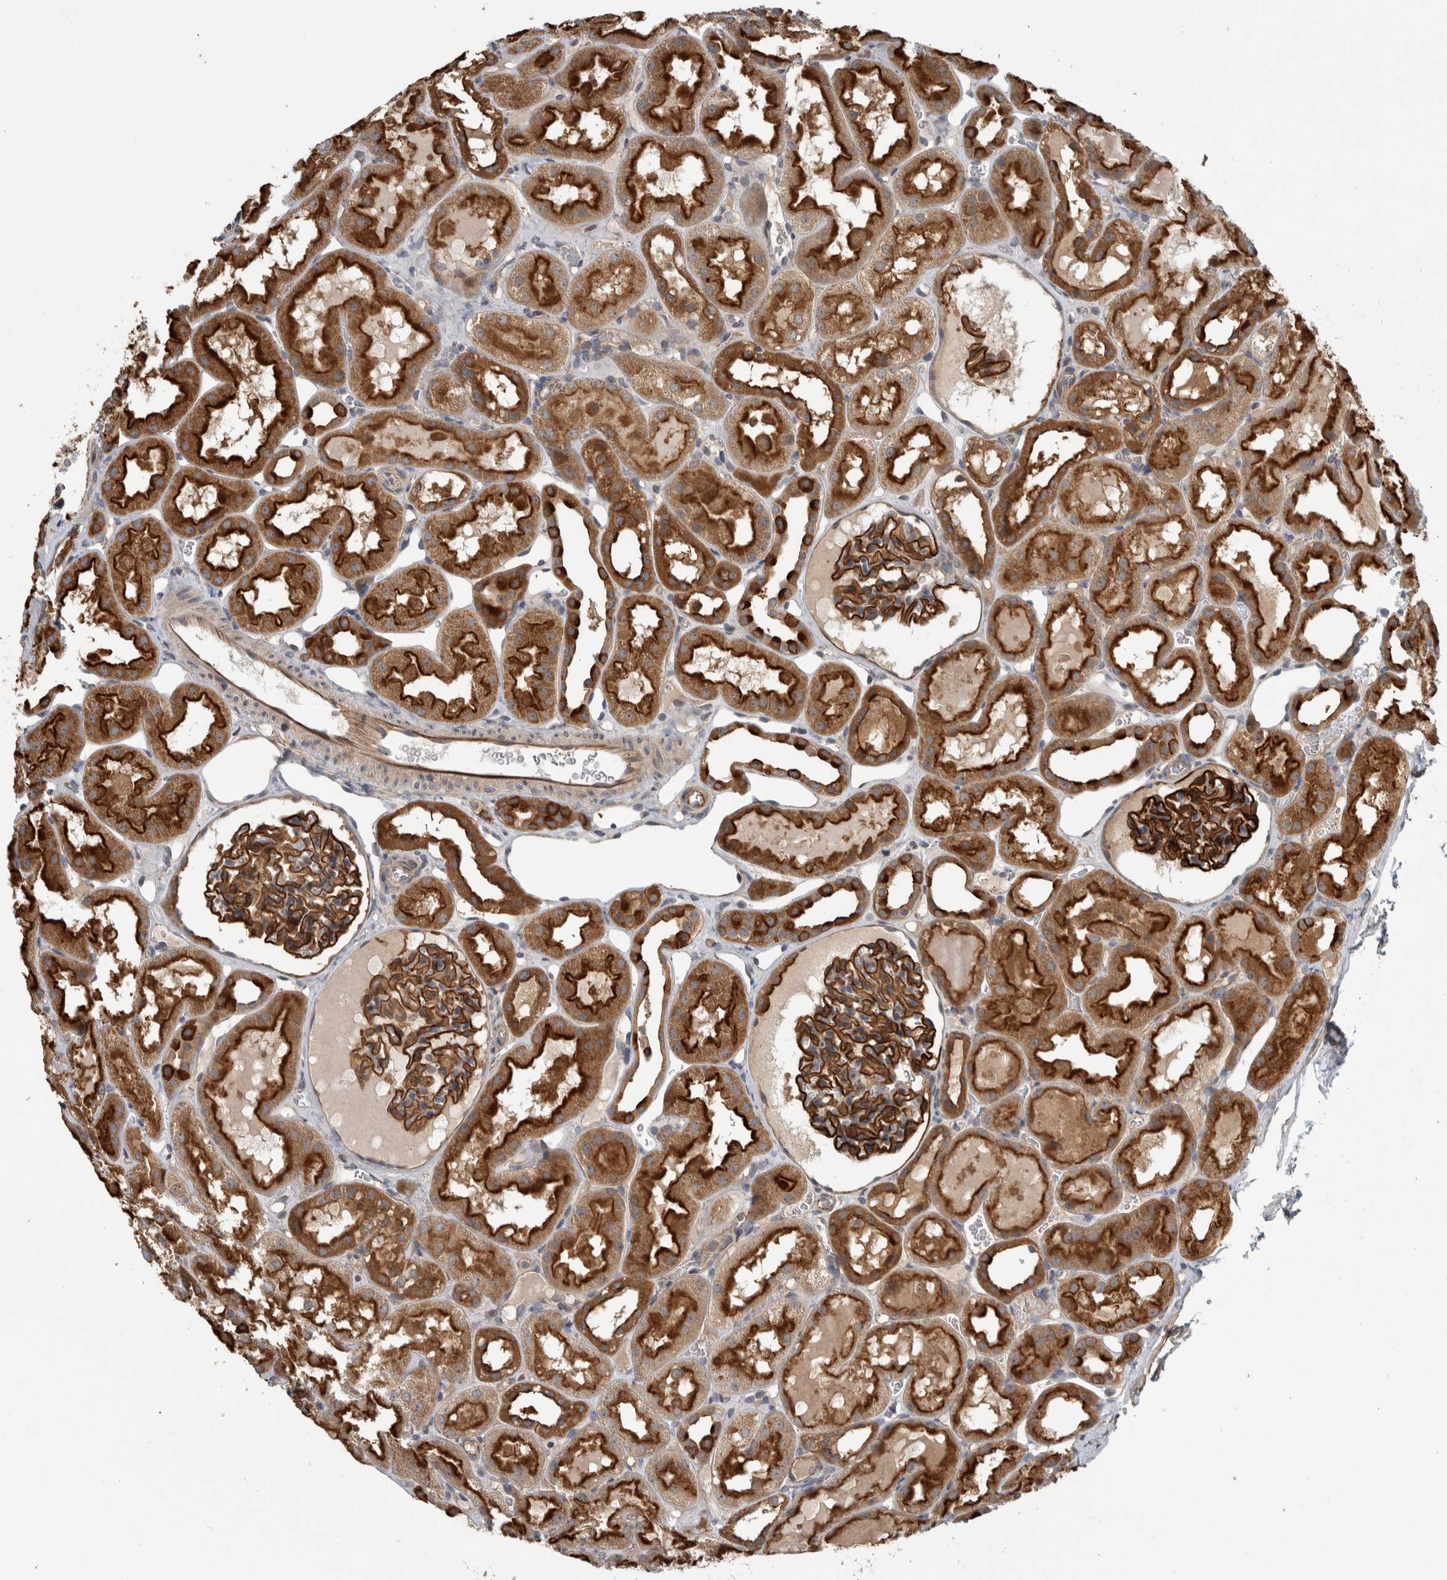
{"staining": {"intensity": "strong", "quantity": "25%-75%", "location": "cytoplasmic/membranous"}, "tissue": "kidney", "cell_type": "Cells in glomeruli", "image_type": "normal", "snomed": [{"axis": "morphology", "description": "Normal tissue, NOS"}, {"axis": "topography", "description": "Kidney"}, {"axis": "topography", "description": "Urinary bladder"}], "caption": "Brown immunohistochemical staining in unremarkable kidney demonstrates strong cytoplasmic/membranous staining in approximately 25%-75% of cells in glomeruli.", "gene": "ADGRL3", "patient": {"sex": "male", "age": 16}}